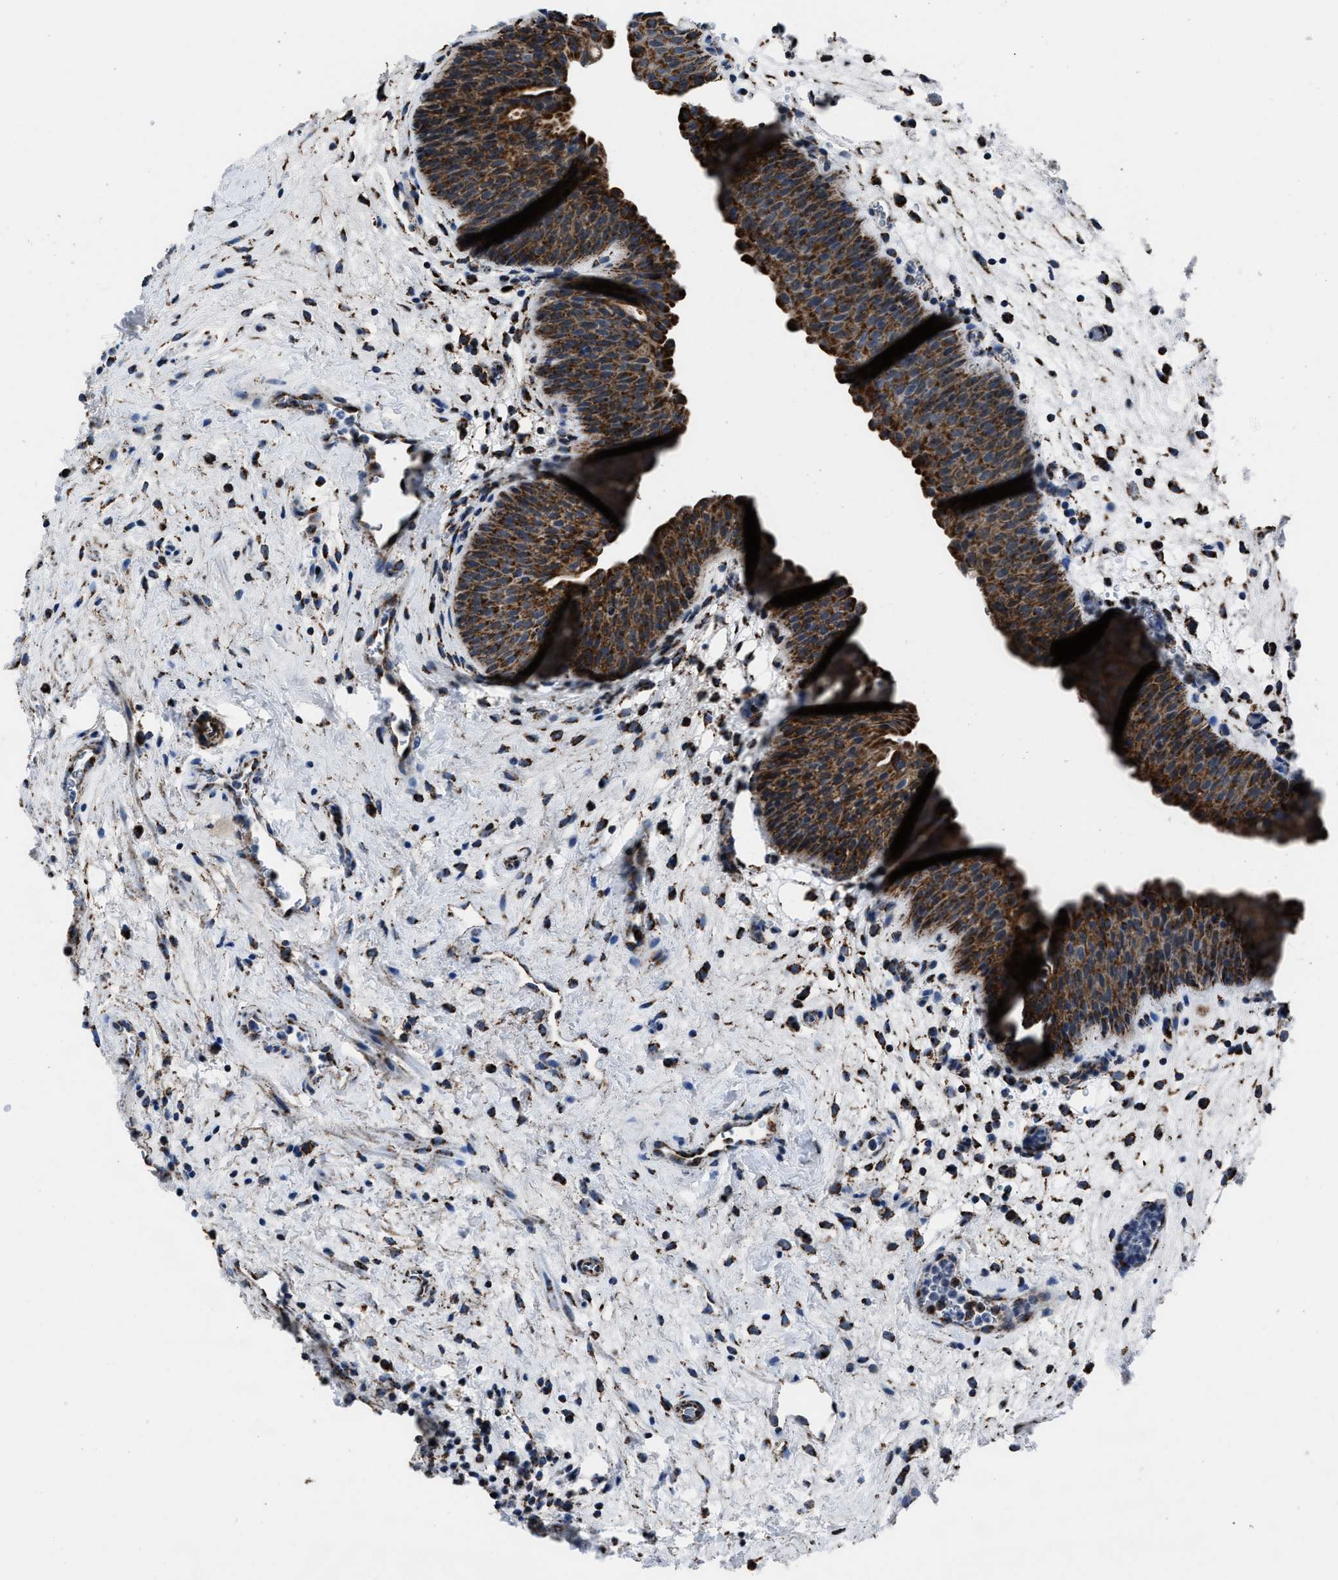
{"staining": {"intensity": "strong", "quantity": ">75%", "location": "cytoplasmic/membranous"}, "tissue": "urinary bladder", "cell_type": "Urothelial cells", "image_type": "normal", "snomed": [{"axis": "morphology", "description": "Normal tissue, NOS"}, {"axis": "topography", "description": "Urinary bladder"}], "caption": "Immunohistochemistry (IHC) photomicrograph of unremarkable urinary bladder: urinary bladder stained using immunohistochemistry (IHC) displays high levels of strong protein expression localized specifically in the cytoplasmic/membranous of urothelial cells, appearing as a cytoplasmic/membranous brown color.", "gene": "NSD3", "patient": {"sex": "male", "age": 37}}